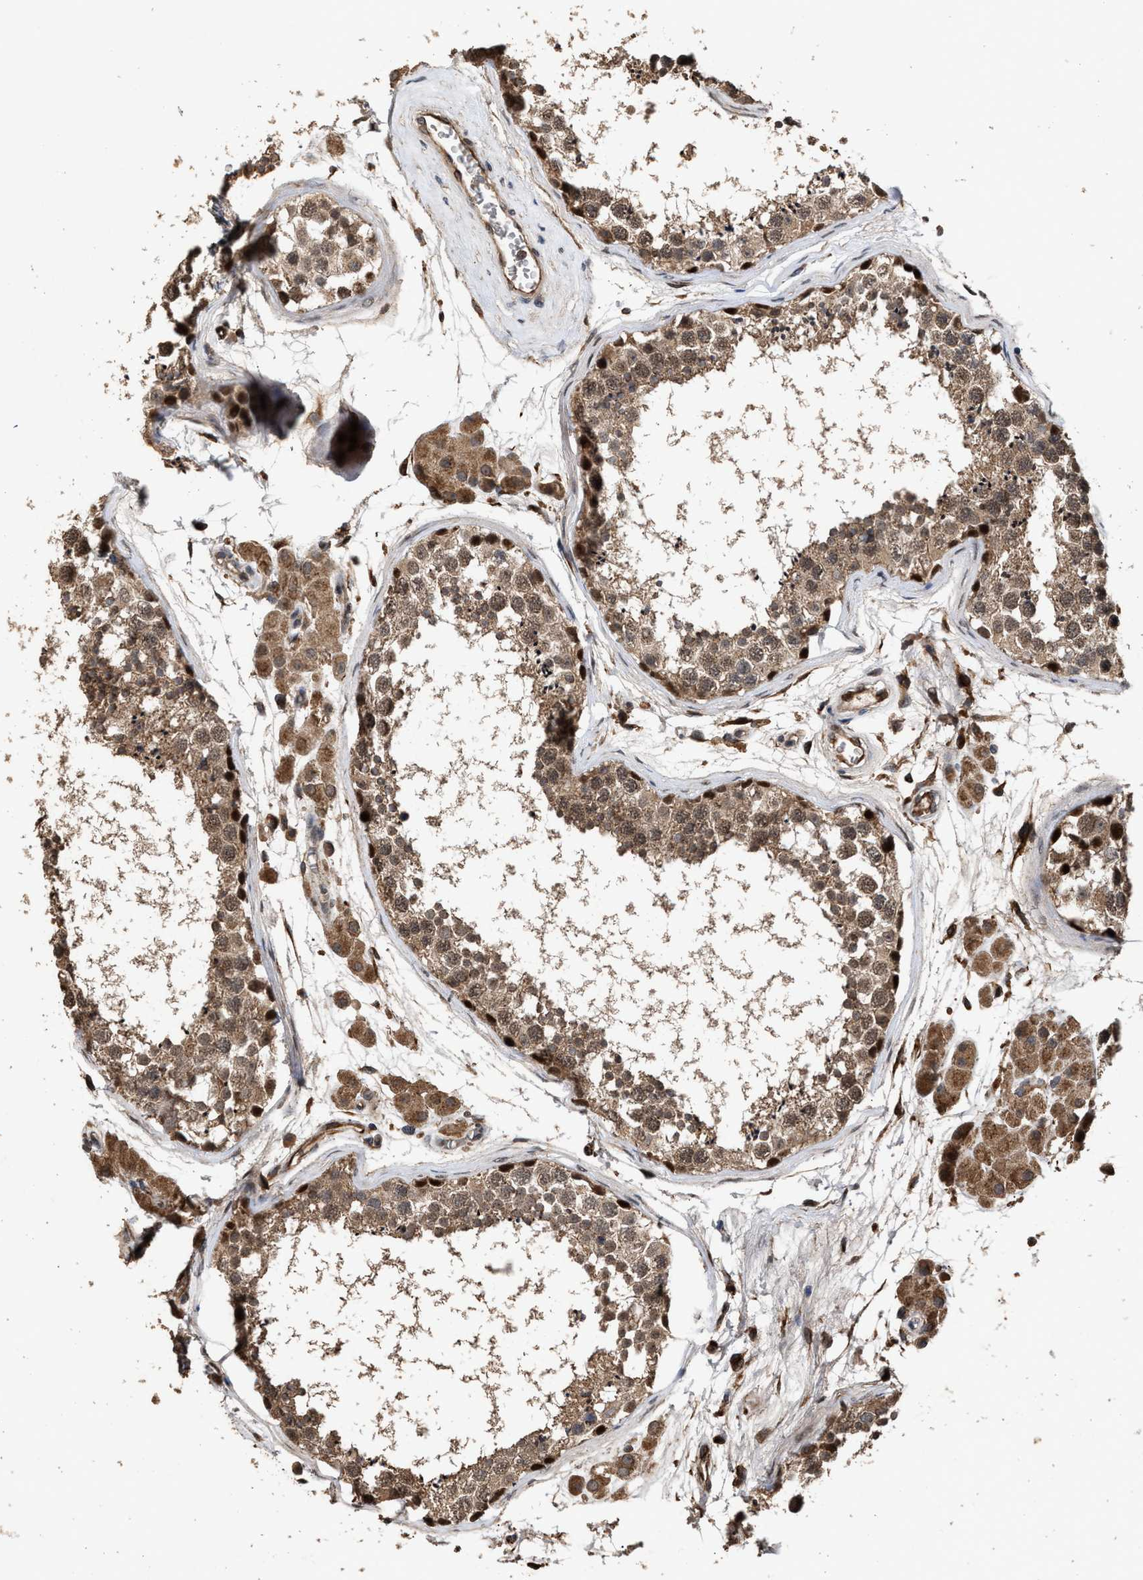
{"staining": {"intensity": "moderate", "quantity": ">75%", "location": "cytoplasmic/membranous"}, "tissue": "testis", "cell_type": "Cells in seminiferous ducts", "image_type": "normal", "snomed": [{"axis": "morphology", "description": "Normal tissue, NOS"}, {"axis": "topography", "description": "Testis"}], "caption": "Protein staining reveals moderate cytoplasmic/membranous expression in approximately >75% of cells in seminiferous ducts in benign testis.", "gene": "ZNHIT6", "patient": {"sex": "male", "age": 56}}